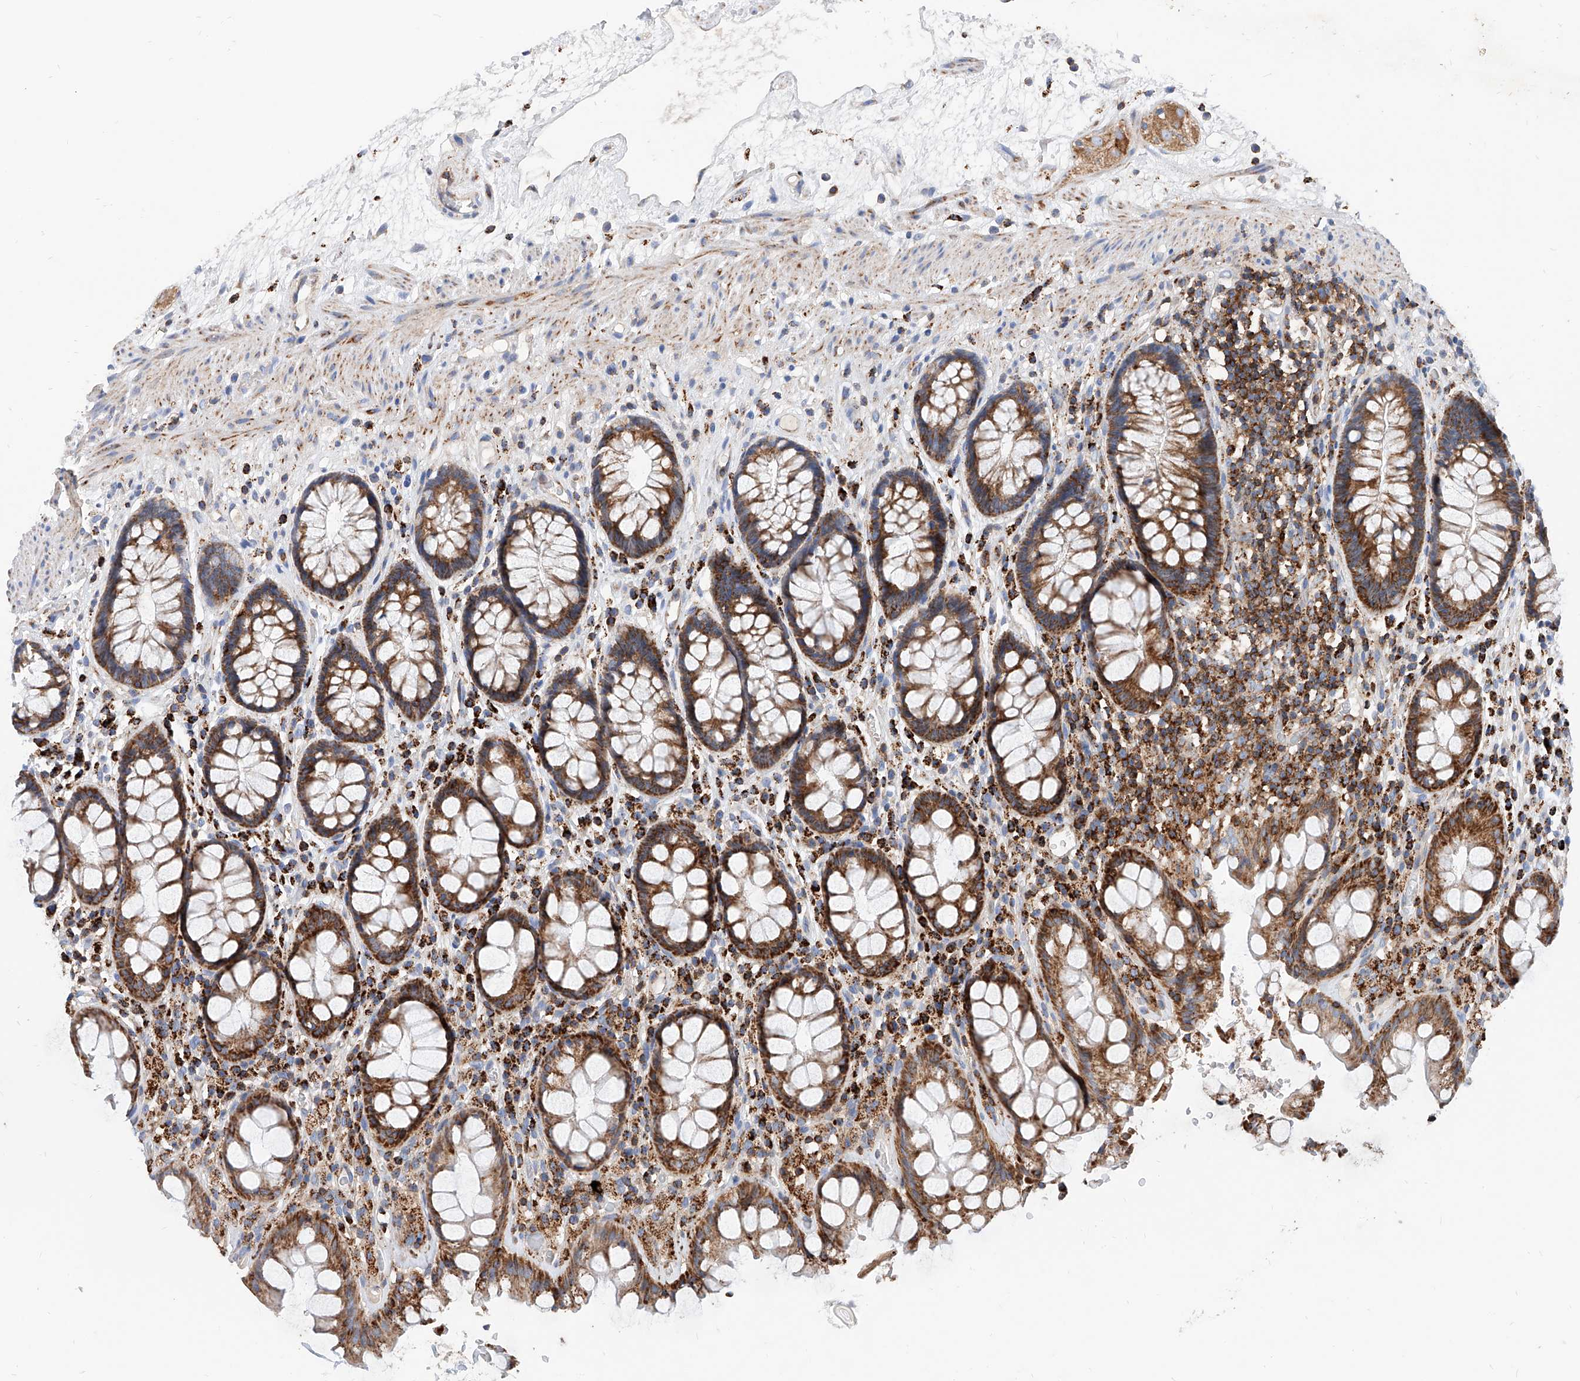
{"staining": {"intensity": "strong", "quantity": ">75%", "location": "cytoplasmic/membranous"}, "tissue": "rectum", "cell_type": "Glandular cells", "image_type": "normal", "snomed": [{"axis": "morphology", "description": "Normal tissue, NOS"}, {"axis": "topography", "description": "Rectum"}], "caption": "Brown immunohistochemical staining in normal rectum displays strong cytoplasmic/membranous staining in about >75% of glandular cells.", "gene": "CPNE5", "patient": {"sex": "male", "age": 64}}